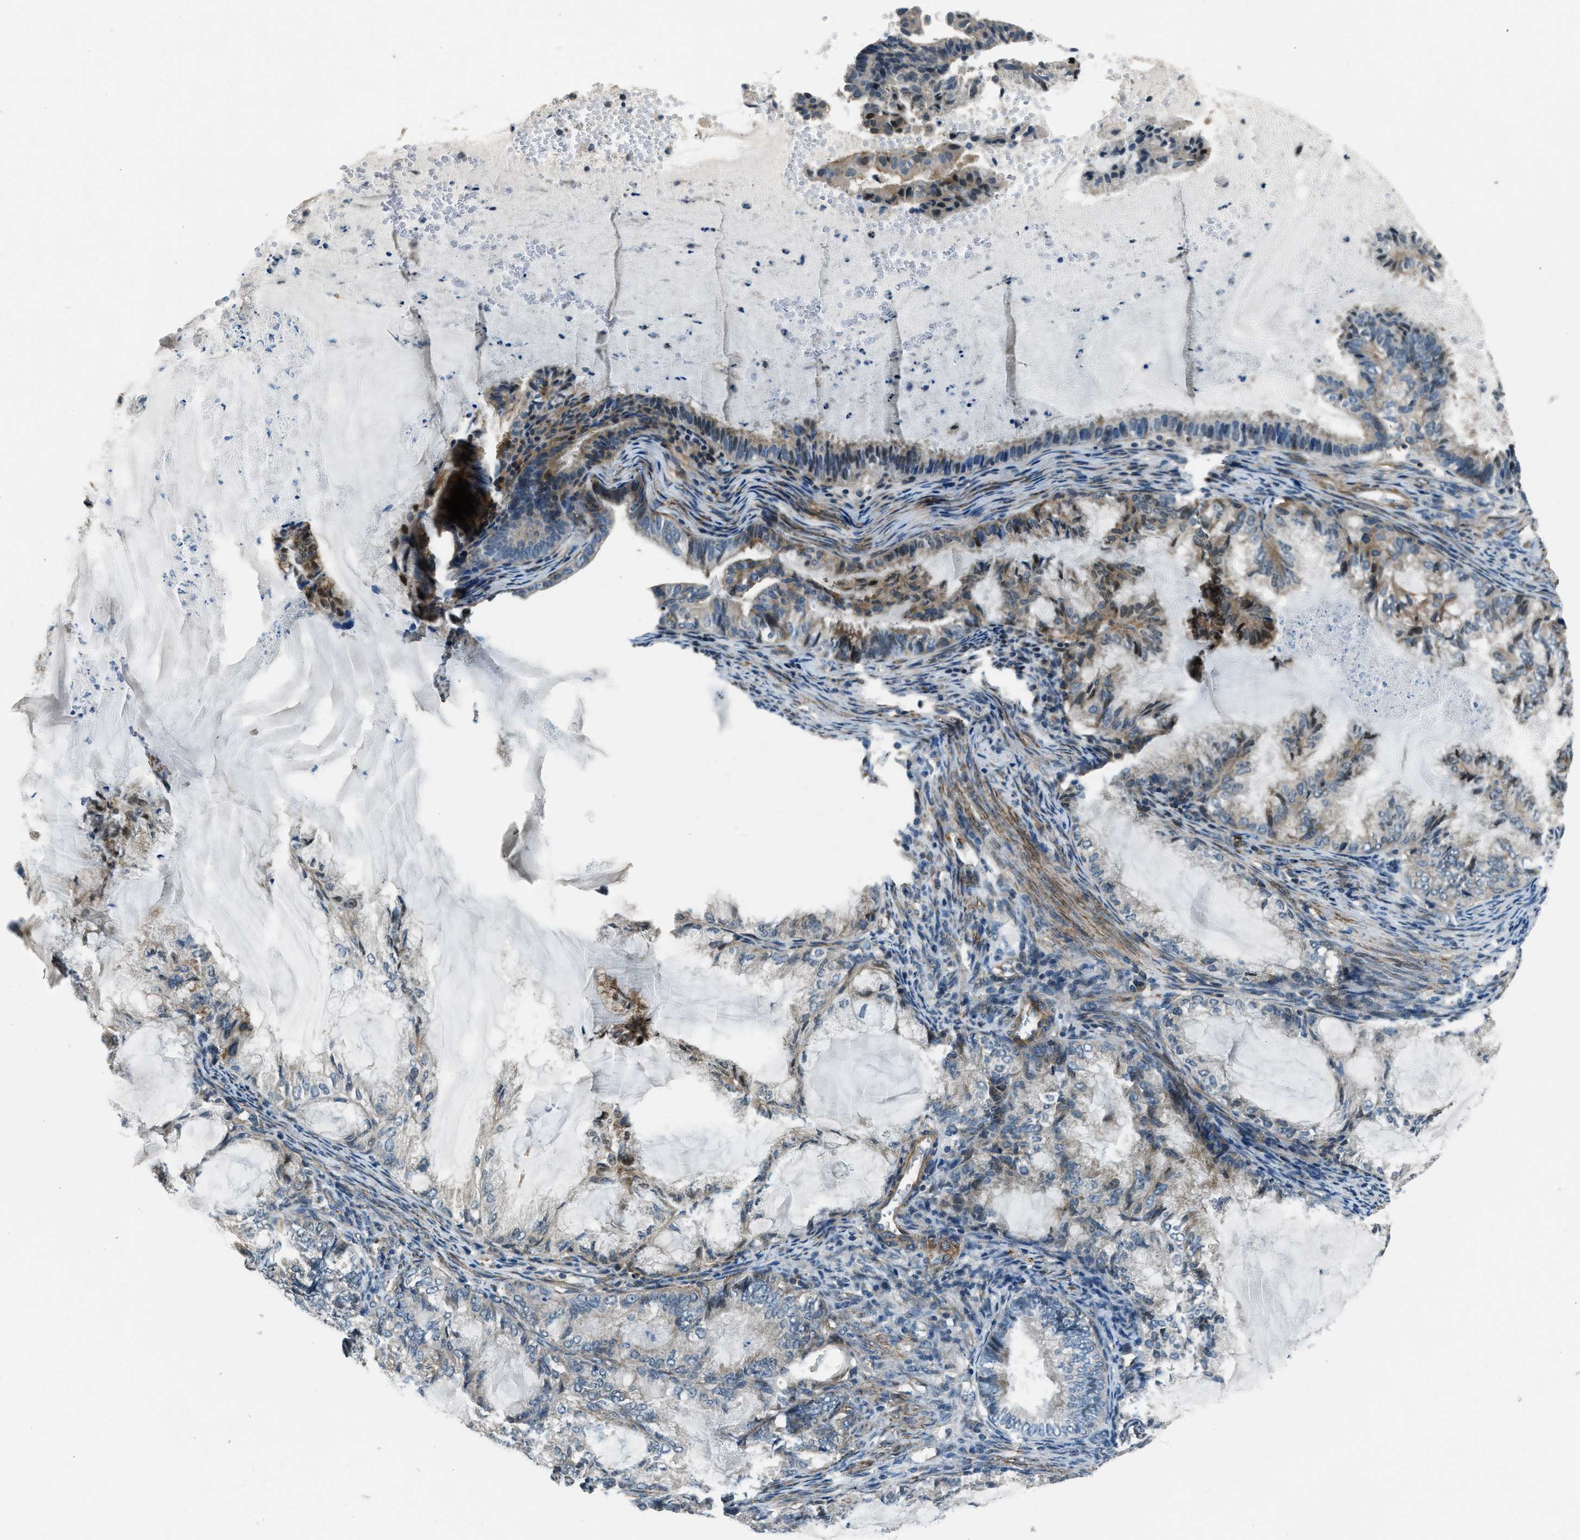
{"staining": {"intensity": "moderate", "quantity": "<25%", "location": "cytoplasmic/membranous"}, "tissue": "endometrial cancer", "cell_type": "Tumor cells", "image_type": "cancer", "snomed": [{"axis": "morphology", "description": "Adenocarcinoma, NOS"}, {"axis": "topography", "description": "Endometrium"}], "caption": "An IHC photomicrograph of tumor tissue is shown. Protein staining in brown labels moderate cytoplasmic/membranous positivity in endometrial cancer within tumor cells. Nuclei are stained in blue.", "gene": "NUDCD3", "patient": {"sex": "female", "age": 86}}